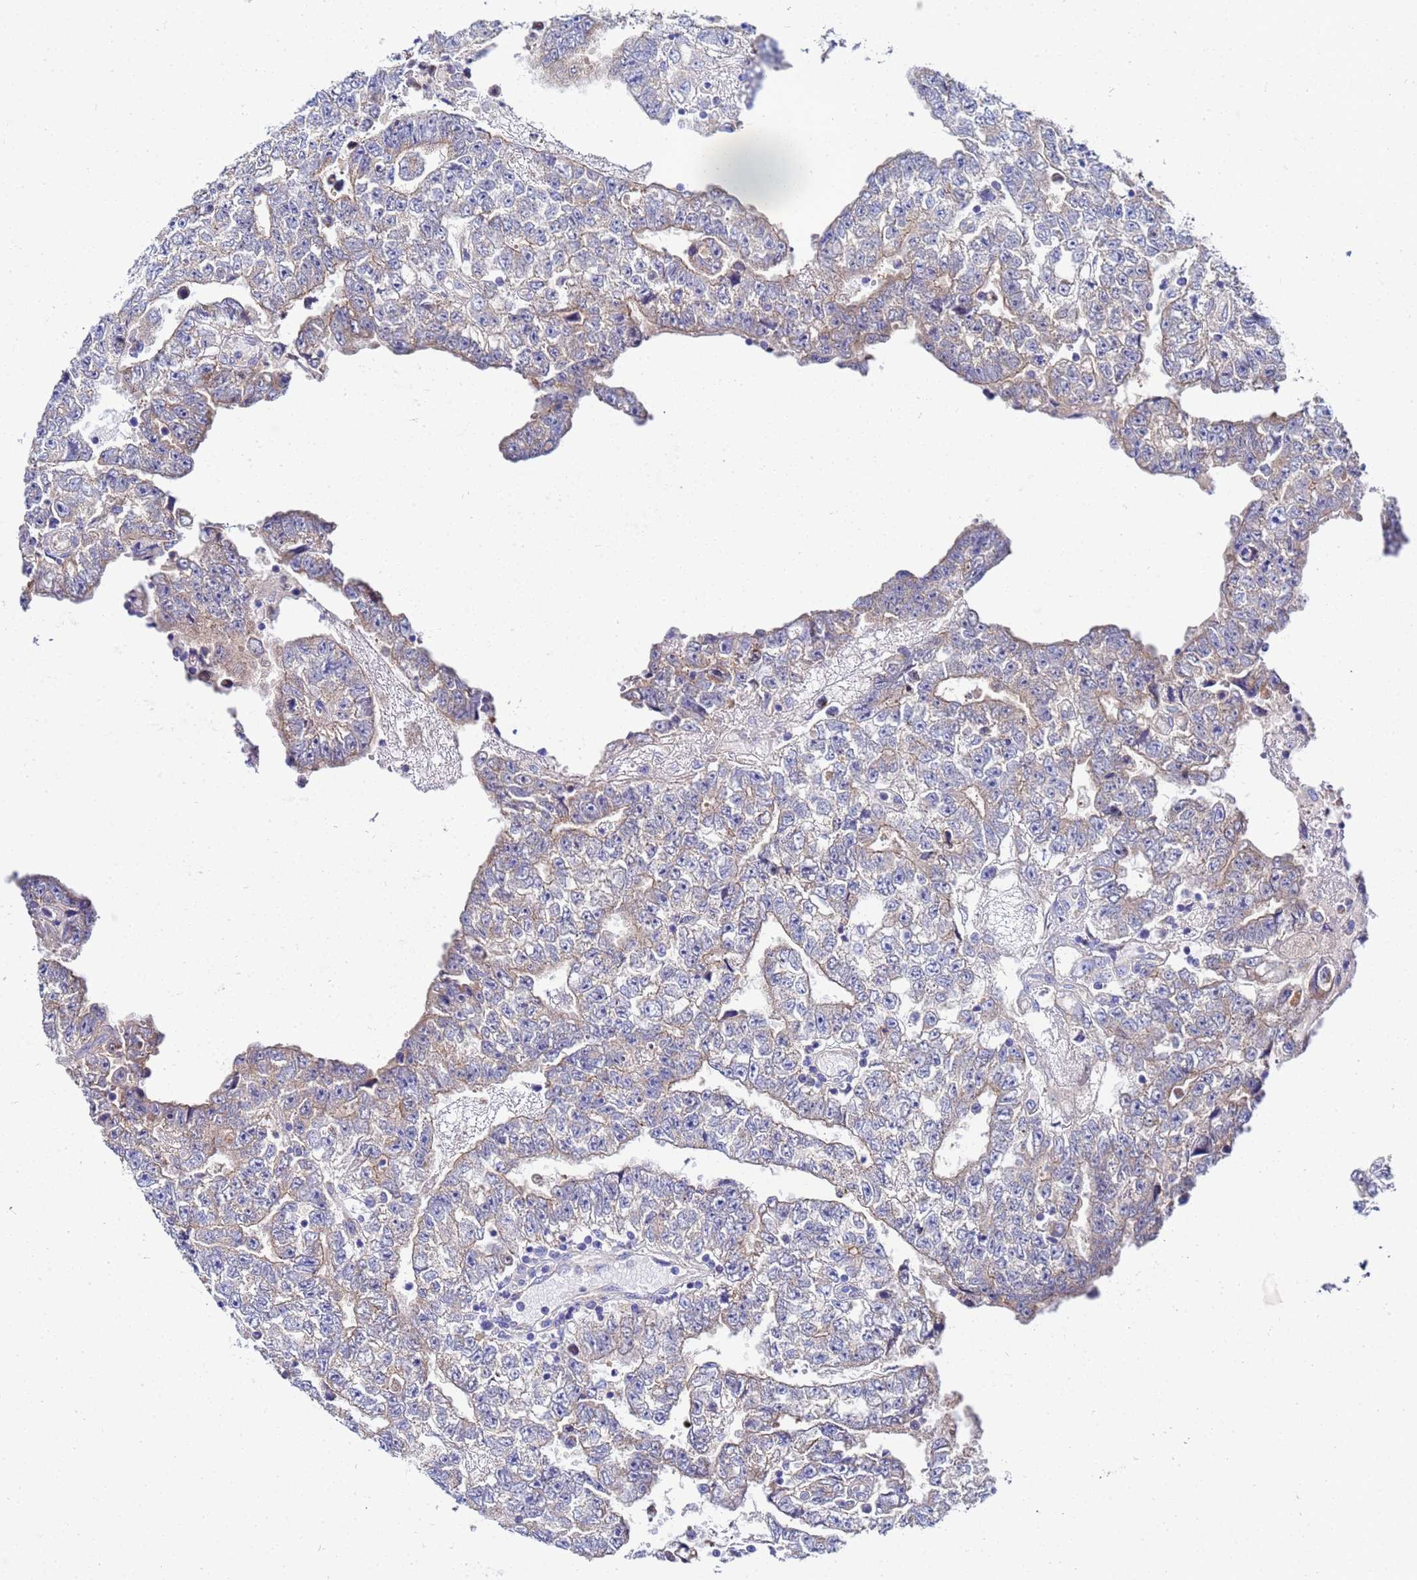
{"staining": {"intensity": "weak", "quantity": "25%-75%", "location": "cytoplasmic/membranous"}, "tissue": "testis cancer", "cell_type": "Tumor cells", "image_type": "cancer", "snomed": [{"axis": "morphology", "description": "Carcinoma, Embryonal, NOS"}, {"axis": "topography", "description": "Testis"}], "caption": "Immunohistochemistry (IHC) histopathology image of embryonal carcinoma (testis) stained for a protein (brown), which demonstrates low levels of weak cytoplasmic/membranous expression in about 25%-75% of tumor cells.", "gene": "FAHD2A", "patient": {"sex": "male", "age": 25}}